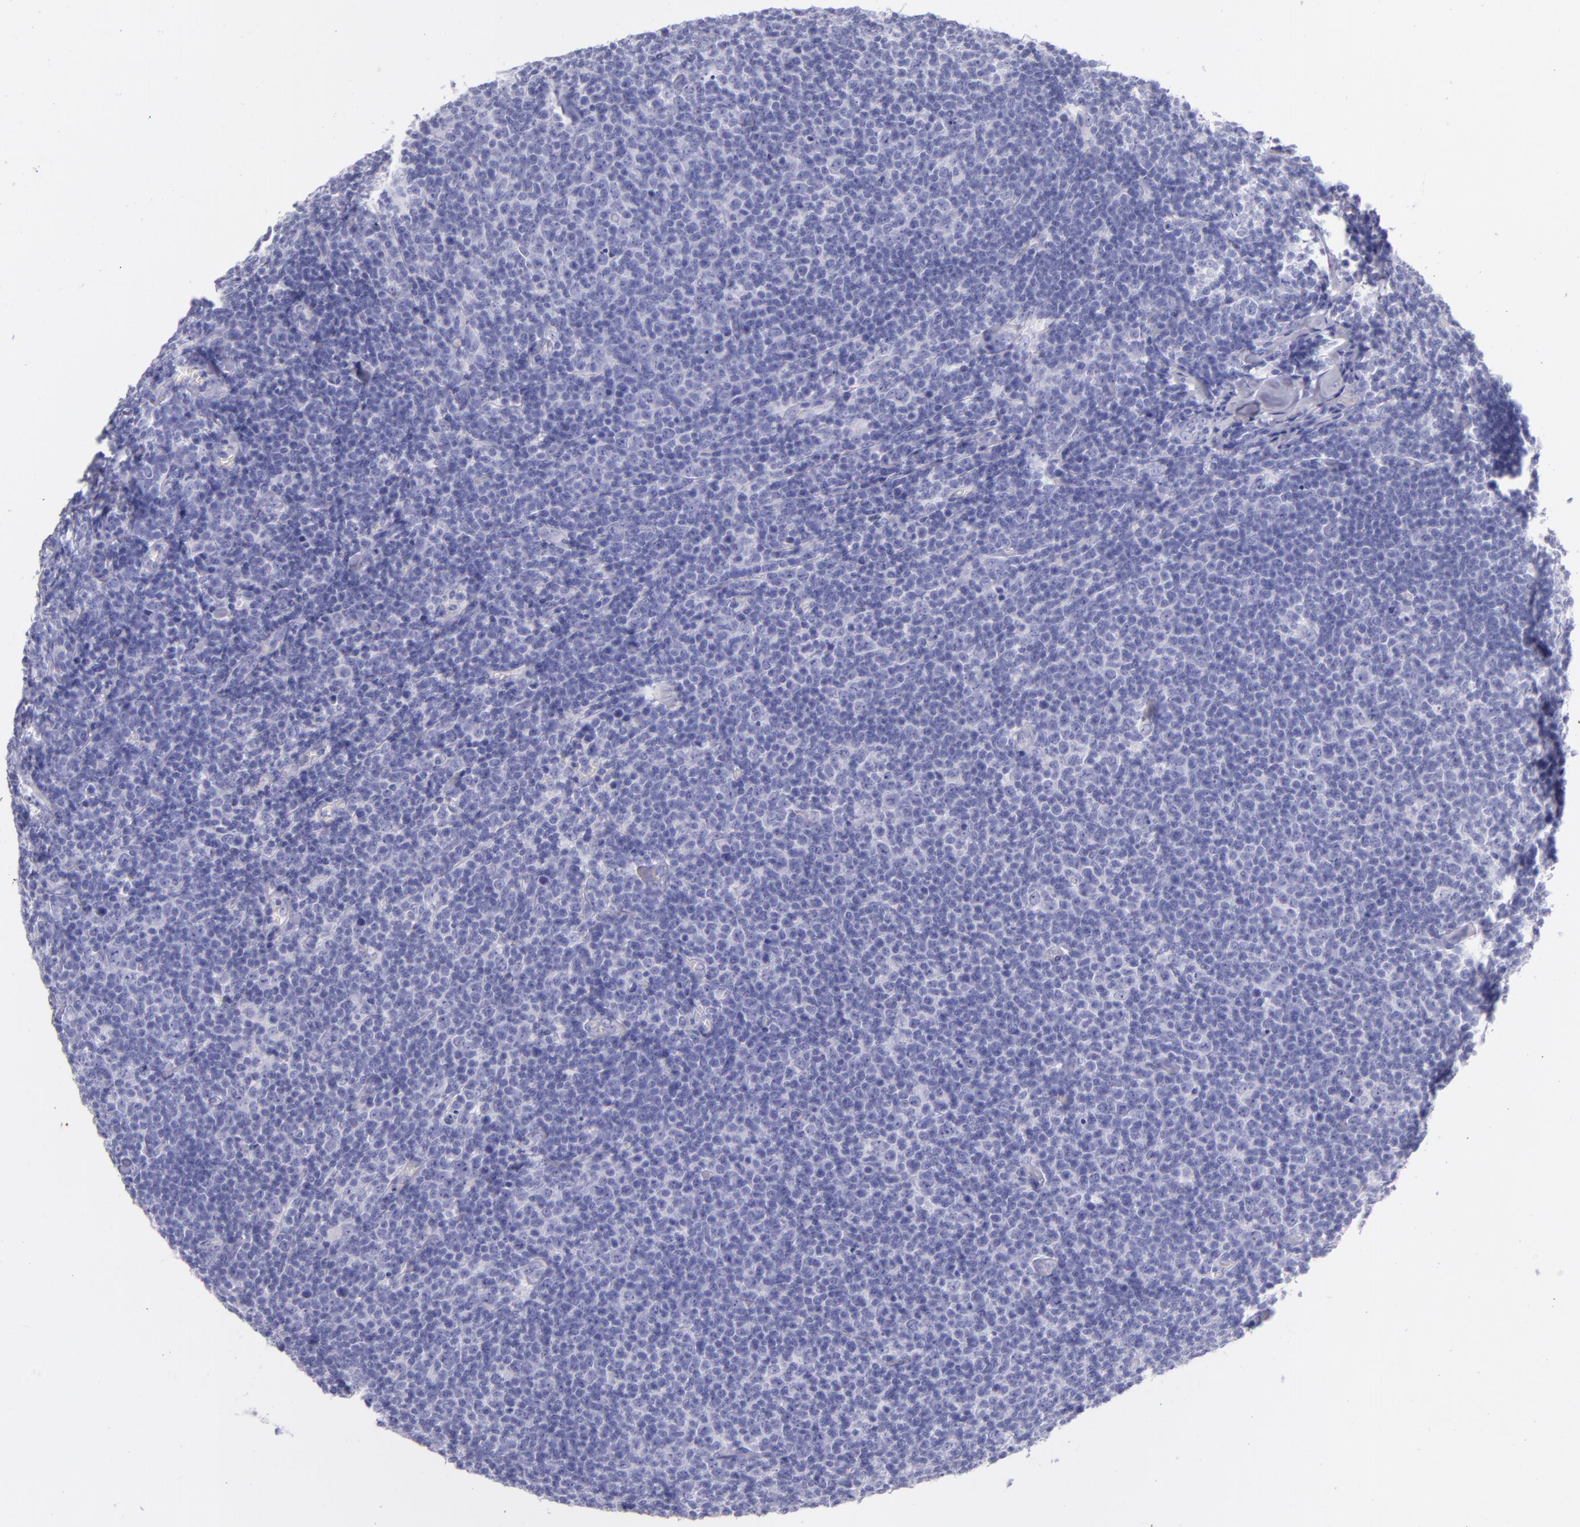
{"staining": {"intensity": "negative", "quantity": "none", "location": "none"}, "tissue": "lymphoma", "cell_type": "Tumor cells", "image_type": "cancer", "snomed": [{"axis": "morphology", "description": "Malignant lymphoma, non-Hodgkin's type, Low grade"}, {"axis": "topography", "description": "Lymph node"}], "caption": "Protein analysis of low-grade malignant lymphoma, non-Hodgkin's type demonstrates no significant staining in tumor cells.", "gene": "SFTPB", "patient": {"sex": "male", "age": 74}}